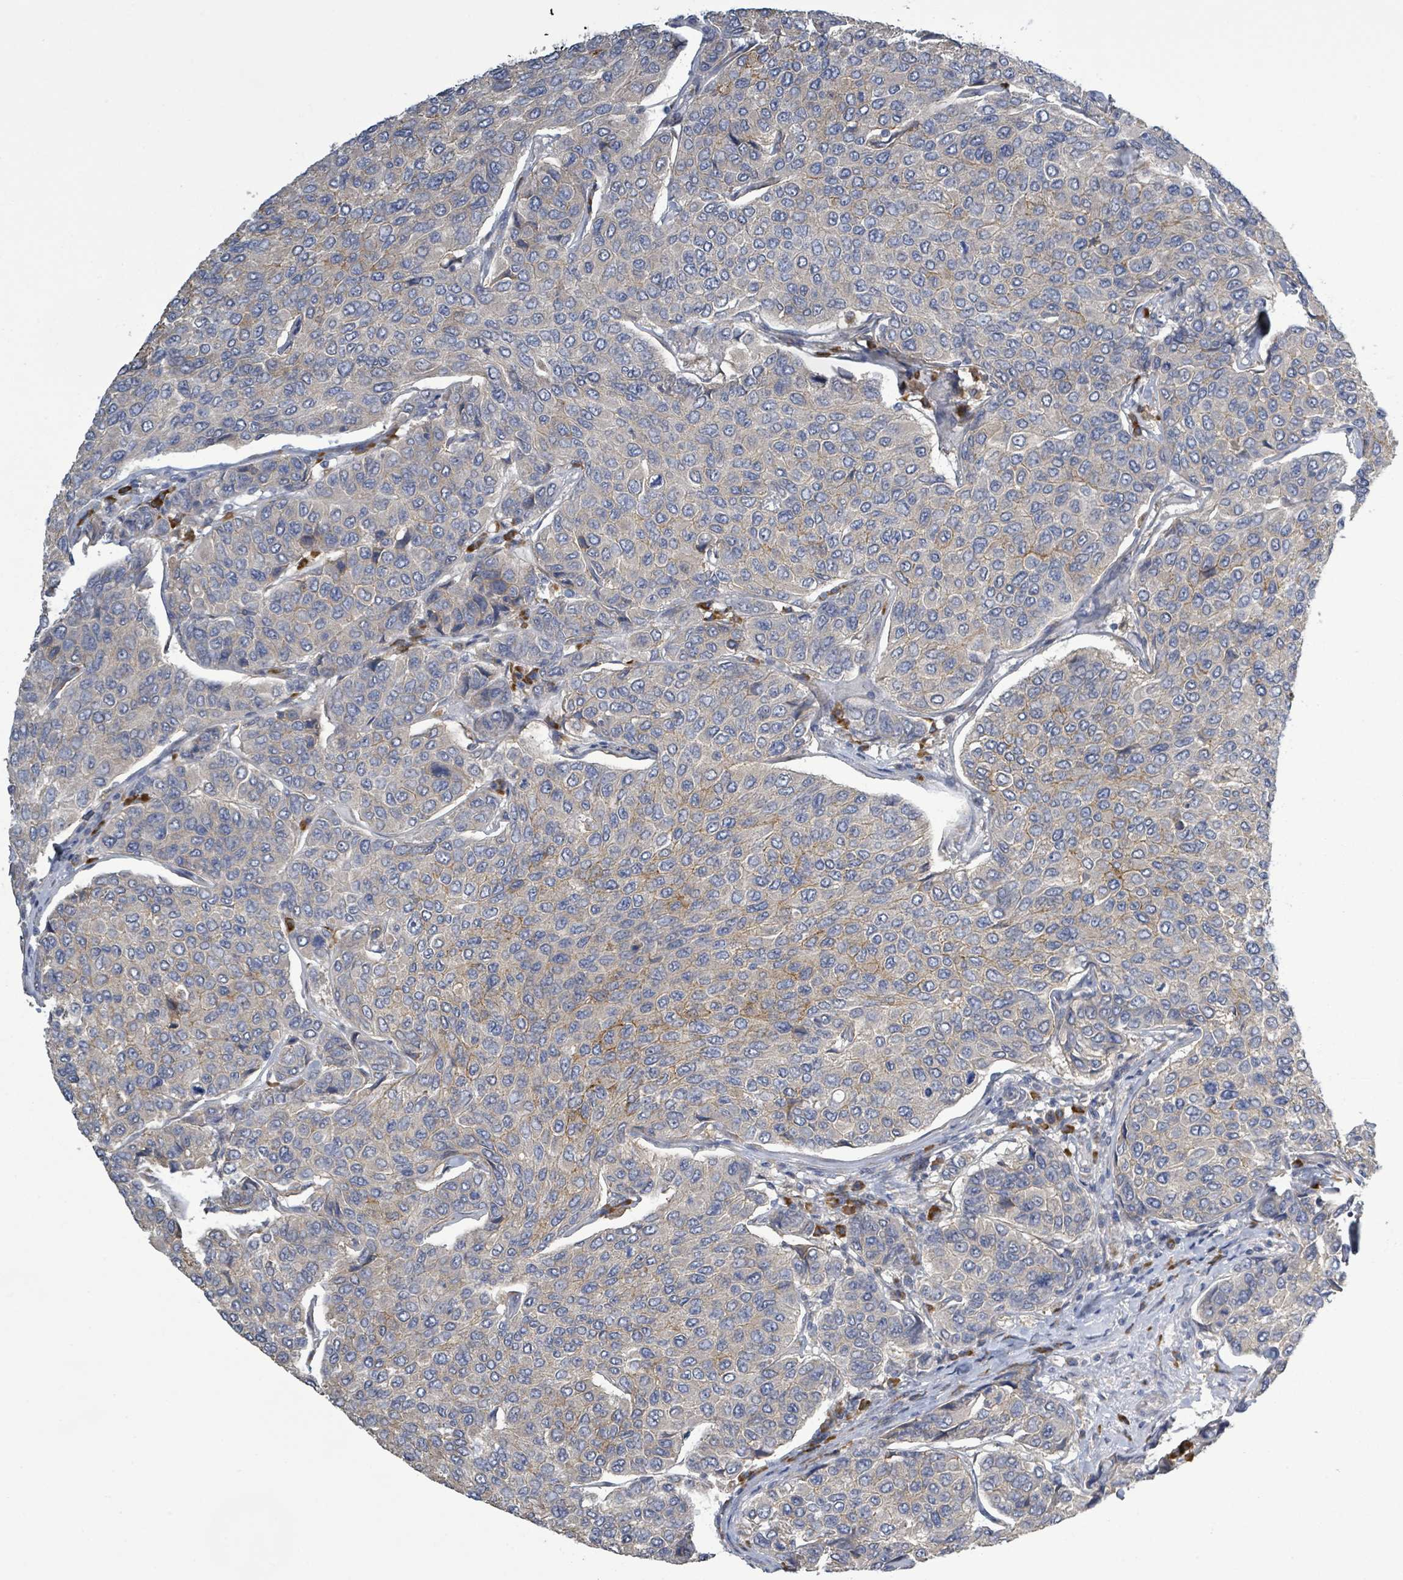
{"staining": {"intensity": "negative", "quantity": "none", "location": "none"}, "tissue": "breast cancer", "cell_type": "Tumor cells", "image_type": "cancer", "snomed": [{"axis": "morphology", "description": "Duct carcinoma"}, {"axis": "topography", "description": "Breast"}], "caption": "The IHC image has no significant expression in tumor cells of breast cancer tissue. (DAB (3,3'-diaminobenzidine) immunohistochemistry visualized using brightfield microscopy, high magnification).", "gene": "ATP13A1", "patient": {"sex": "female", "age": 55}}